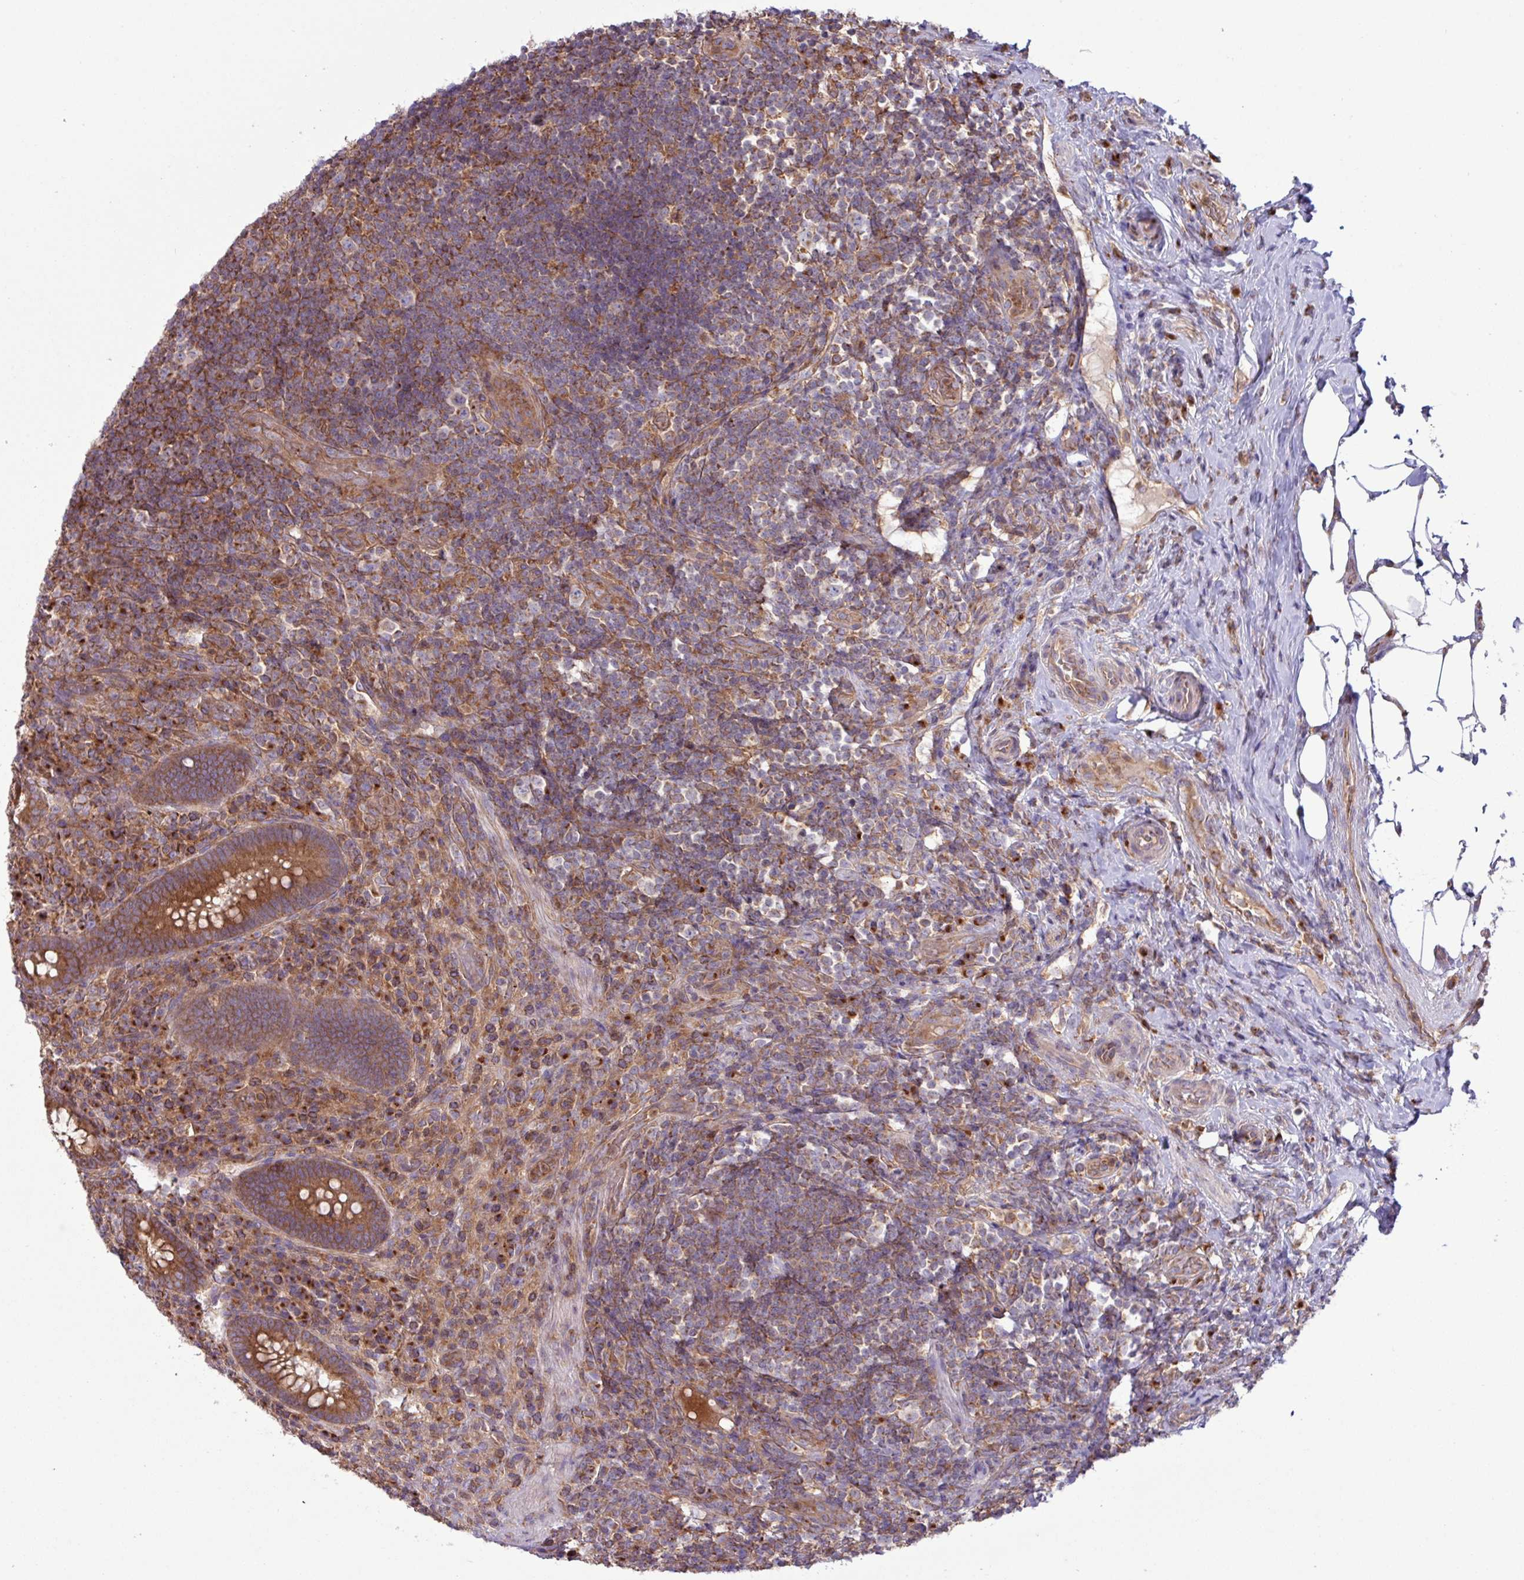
{"staining": {"intensity": "moderate", "quantity": ">75%", "location": "cytoplasmic/membranous"}, "tissue": "appendix", "cell_type": "Glandular cells", "image_type": "normal", "snomed": [{"axis": "morphology", "description": "Normal tissue, NOS"}, {"axis": "topography", "description": "Appendix"}], "caption": "About >75% of glandular cells in benign appendix reveal moderate cytoplasmic/membranous protein expression as visualized by brown immunohistochemical staining.", "gene": "RAB19", "patient": {"sex": "female", "age": 43}}